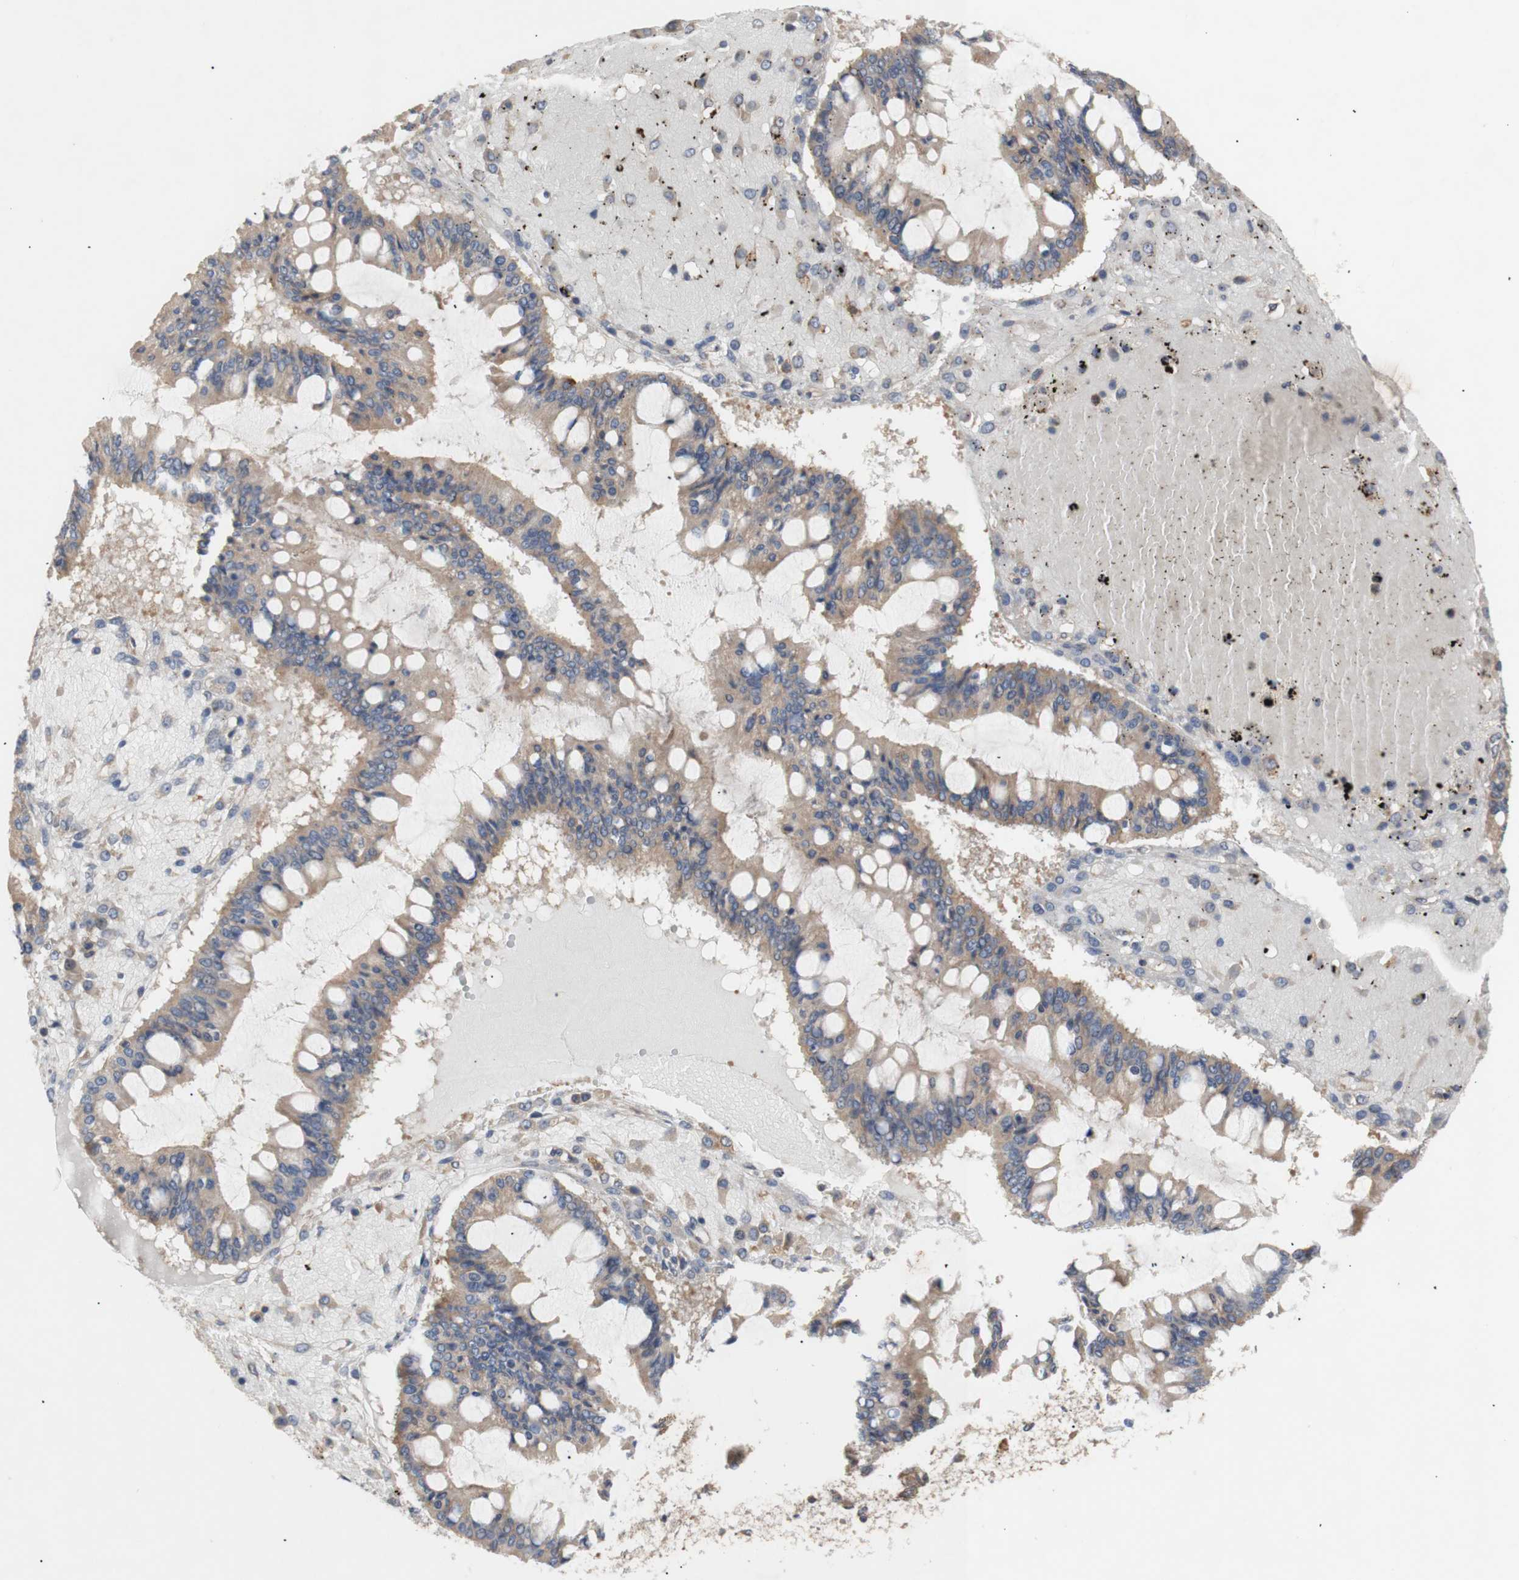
{"staining": {"intensity": "moderate", "quantity": ">75%", "location": "cytoplasmic/membranous"}, "tissue": "ovarian cancer", "cell_type": "Tumor cells", "image_type": "cancer", "snomed": [{"axis": "morphology", "description": "Cystadenocarcinoma, mucinous, NOS"}, {"axis": "topography", "description": "Ovary"}], "caption": "Immunohistochemistry micrograph of neoplastic tissue: ovarian cancer (mucinous cystadenocarcinoma) stained using IHC exhibits medium levels of moderate protein expression localized specifically in the cytoplasmic/membranous of tumor cells, appearing as a cytoplasmic/membranous brown color.", "gene": "IKBKG", "patient": {"sex": "female", "age": 73}}